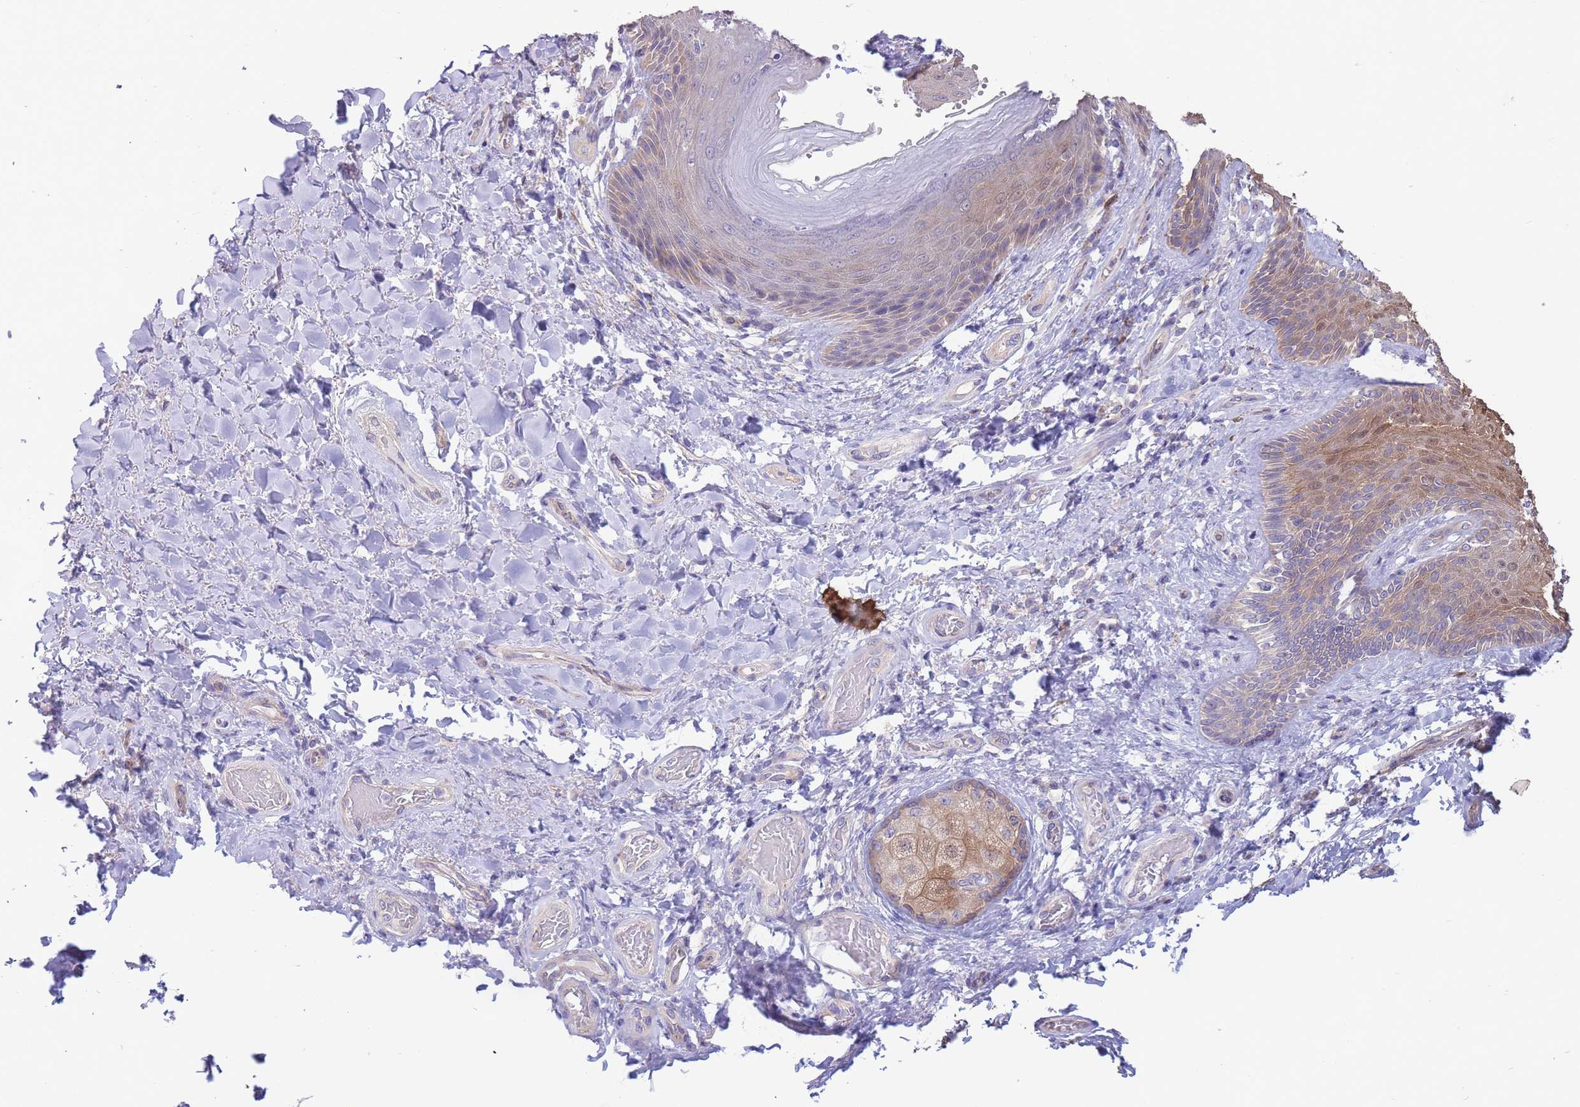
{"staining": {"intensity": "moderate", "quantity": "25%-75%", "location": "cytoplasmic/membranous"}, "tissue": "skin", "cell_type": "Epidermal cells", "image_type": "normal", "snomed": [{"axis": "morphology", "description": "Normal tissue, NOS"}, {"axis": "topography", "description": "Anal"}], "caption": "Normal skin was stained to show a protein in brown. There is medium levels of moderate cytoplasmic/membranous staining in approximately 25%-75% of epidermal cells. The staining was performed using DAB to visualize the protein expression in brown, while the nuclei were stained in blue with hematoxylin (Magnification: 20x).", "gene": "ALS2CL", "patient": {"sex": "female", "age": 89}}